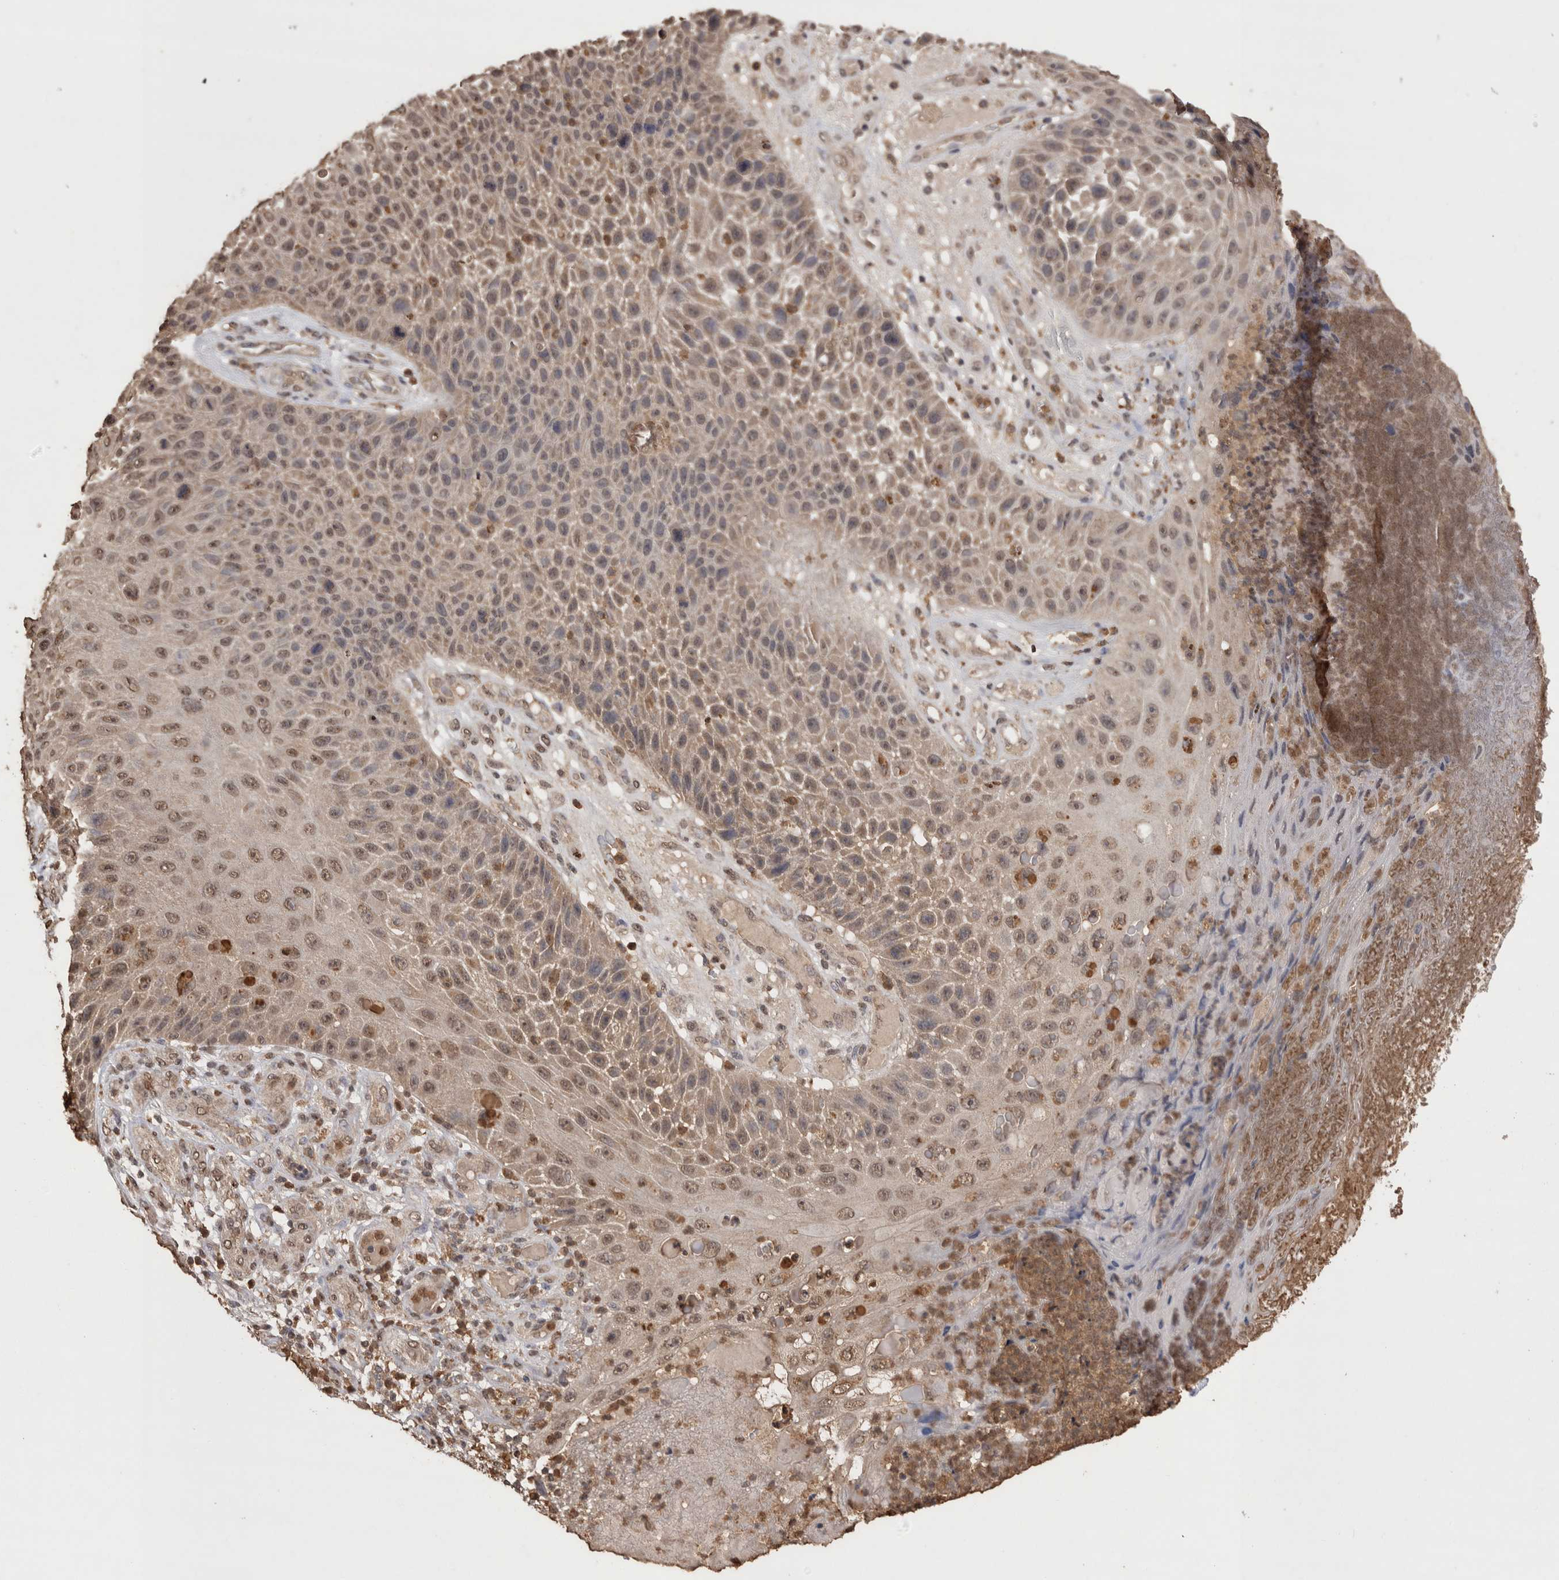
{"staining": {"intensity": "moderate", "quantity": "25%-75%", "location": "nuclear"}, "tissue": "skin cancer", "cell_type": "Tumor cells", "image_type": "cancer", "snomed": [{"axis": "morphology", "description": "Squamous cell carcinoma, NOS"}, {"axis": "topography", "description": "Skin"}], "caption": "Tumor cells display moderate nuclear expression in approximately 25%-75% of cells in skin squamous cell carcinoma.", "gene": "GRK5", "patient": {"sex": "female", "age": 88}}